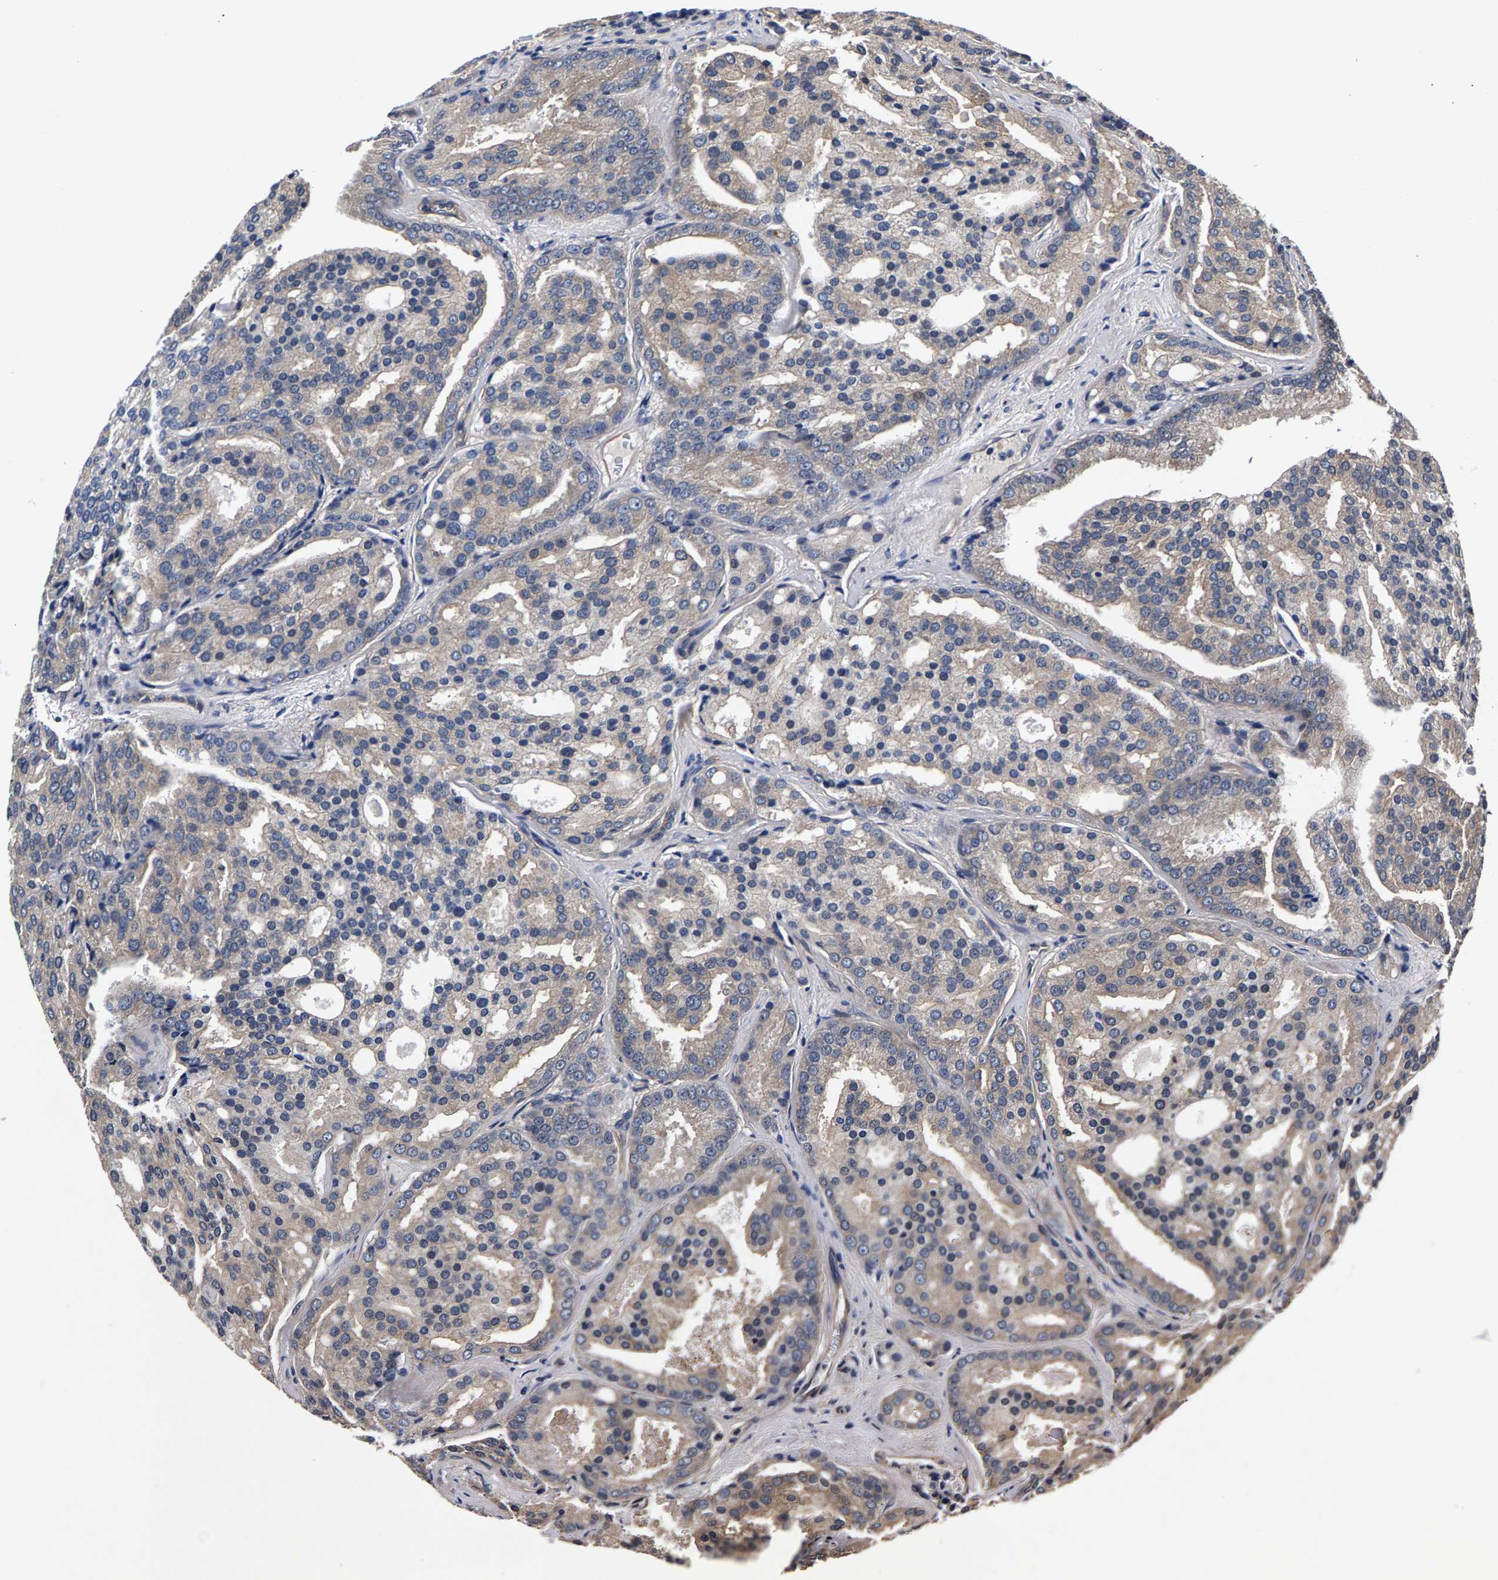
{"staining": {"intensity": "weak", "quantity": ">75%", "location": "cytoplasmic/membranous"}, "tissue": "prostate cancer", "cell_type": "Tumor cells", "image_type": "cancer", "snomed": [{"axis": "morphology", "description": "Adenocarcinoma, High grade"}, {"axis": "topography", "description": "Prostate"}], "caption": "A photomicrograph of human adenocarcinoma (high-grade) (prostate) stained for a protein reveals weak cytoplasmic/membranous brown staining in tumor cells.", "gene": "MARCHF7", "patient": {"sex": "male", "age": 64}}